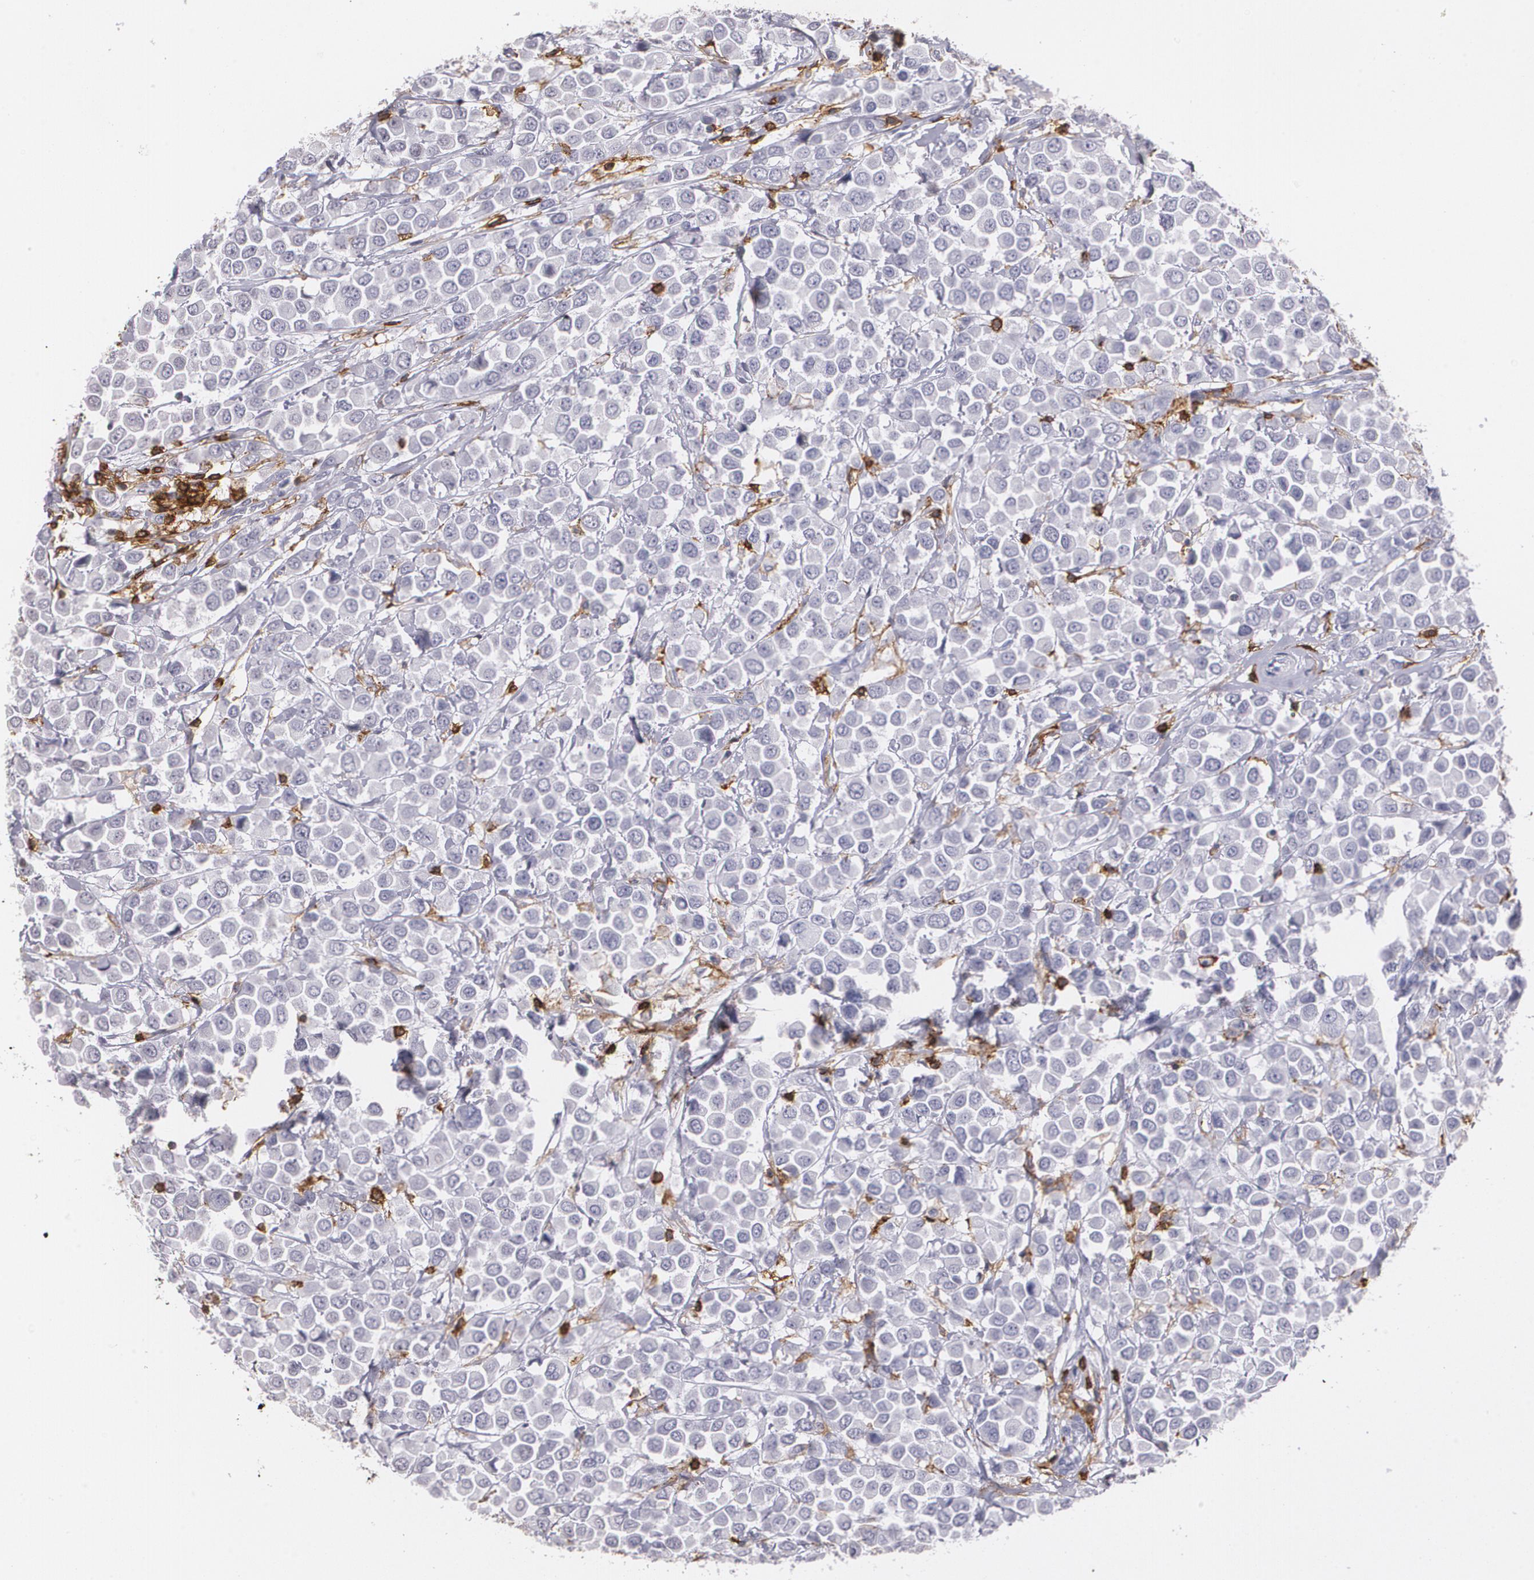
{"staining": {"intensity": "negative", "quantity": "none", "location": "none"}, "tissue": "breast cancer", "cell_type": "Tumor cells", "image_type": "cancer", "snomed": [{"axis": "morphology", "description": "Duct carcinoma"}, {"axis": "topography", "description": "Breast"}], "caption": "A micrograph of breast cancer (invasive ductal carcinoma) stained for a protein exhibits no brown staining in tumor cells.", "gene": "PTPRC", "patient": {"sex": "female", "age": 61}}